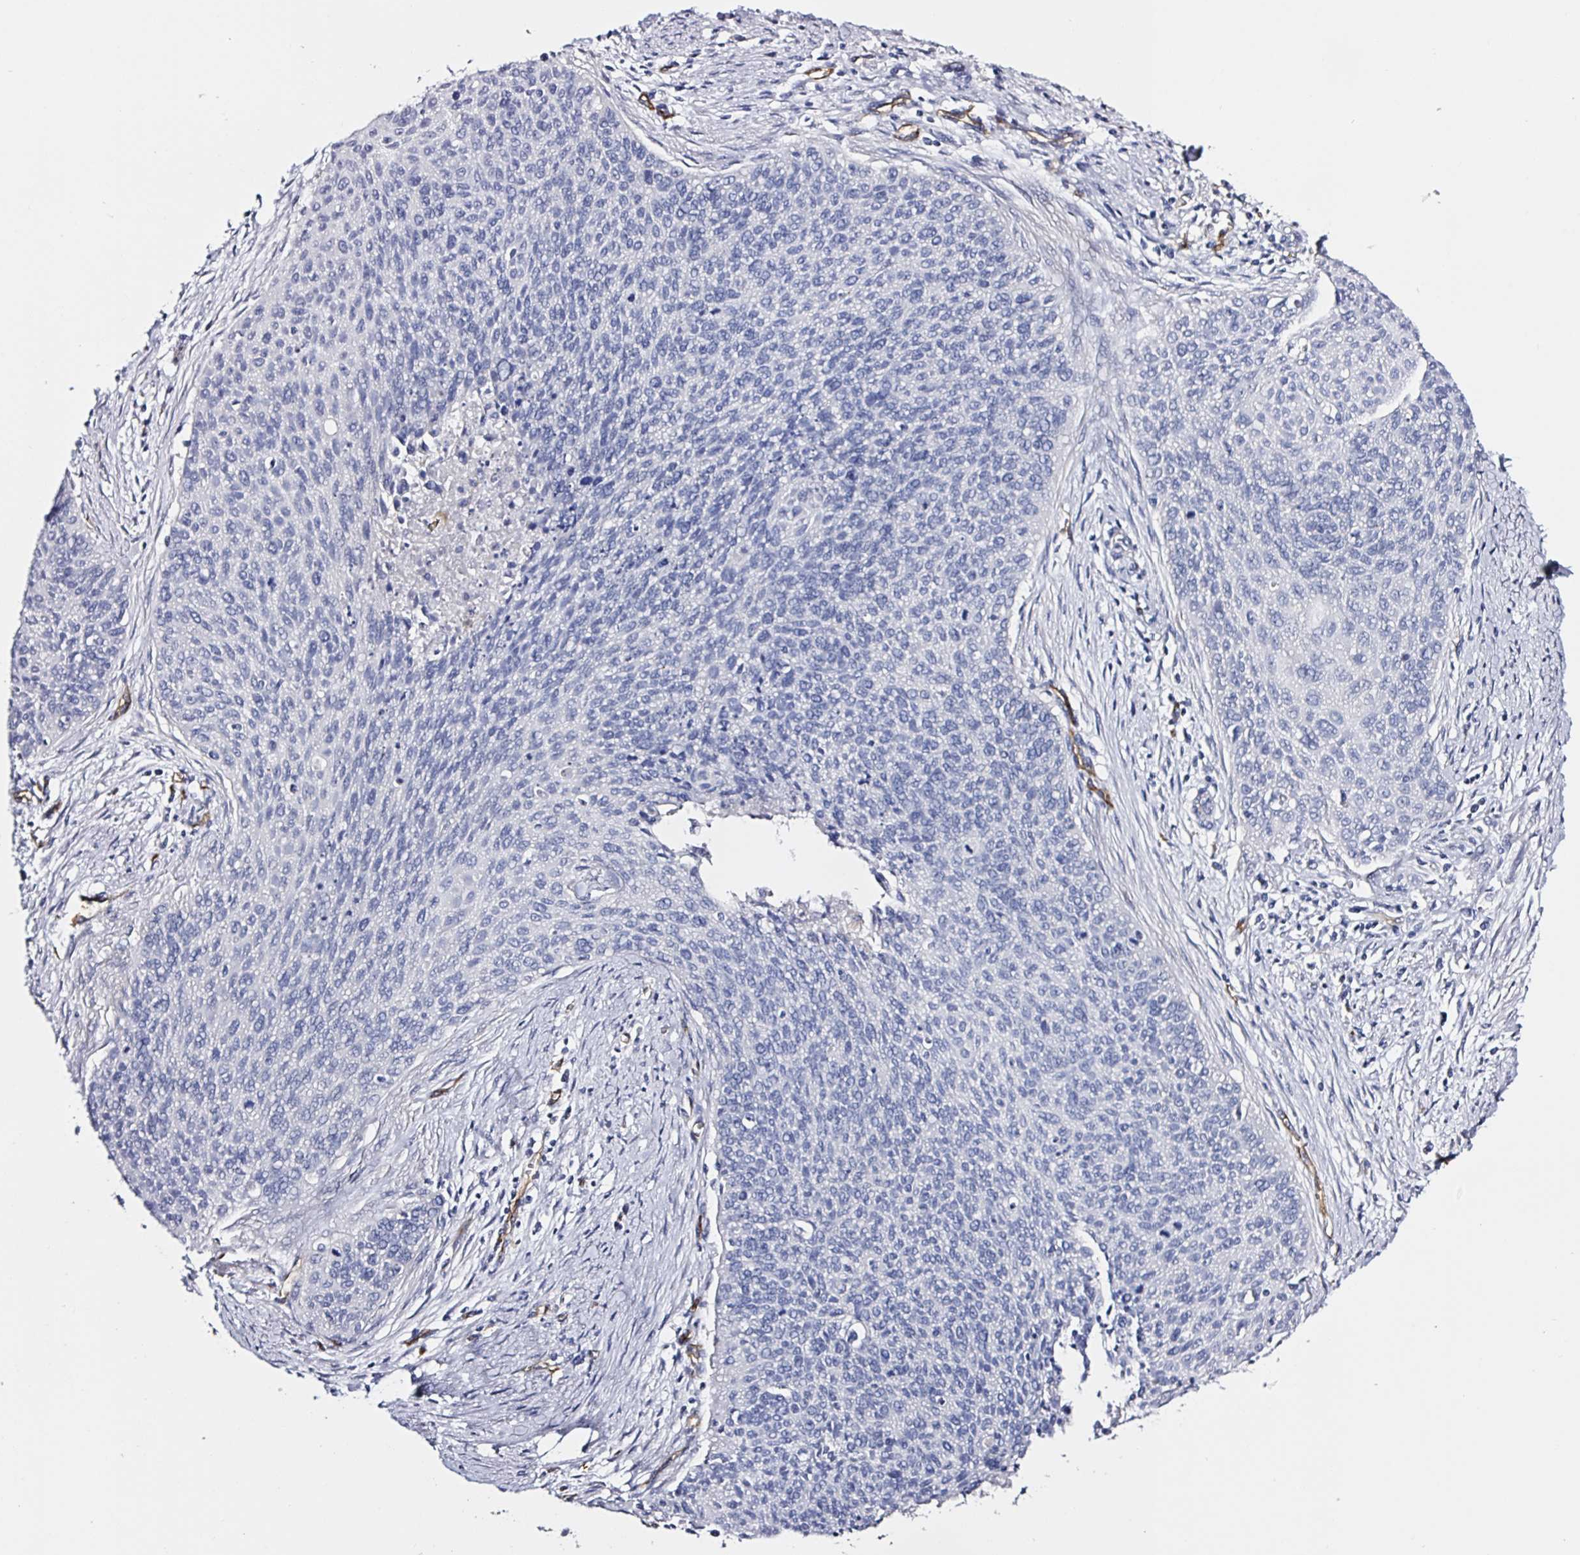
{"staining": {"intensity": "negative", "quantity": "none", "location": "none"}, "tissue": "cervical cancer", "cell_type": "Tumor cells", "image_type": "cancer", "snomed": [{"axis": "morphology", "description": "Squamous cell carcinoma, NOS"}, {"axis": "topography", "description": "Cervix"}], "caption": "Tumor cells are negative for brown protein staining in cervical cancer (squamous cell carcinoma). (IHC, brightfield microscopy, high magnification).", "gene": "ACSBG2", "patient": {"sex": "female", "age": 55}}